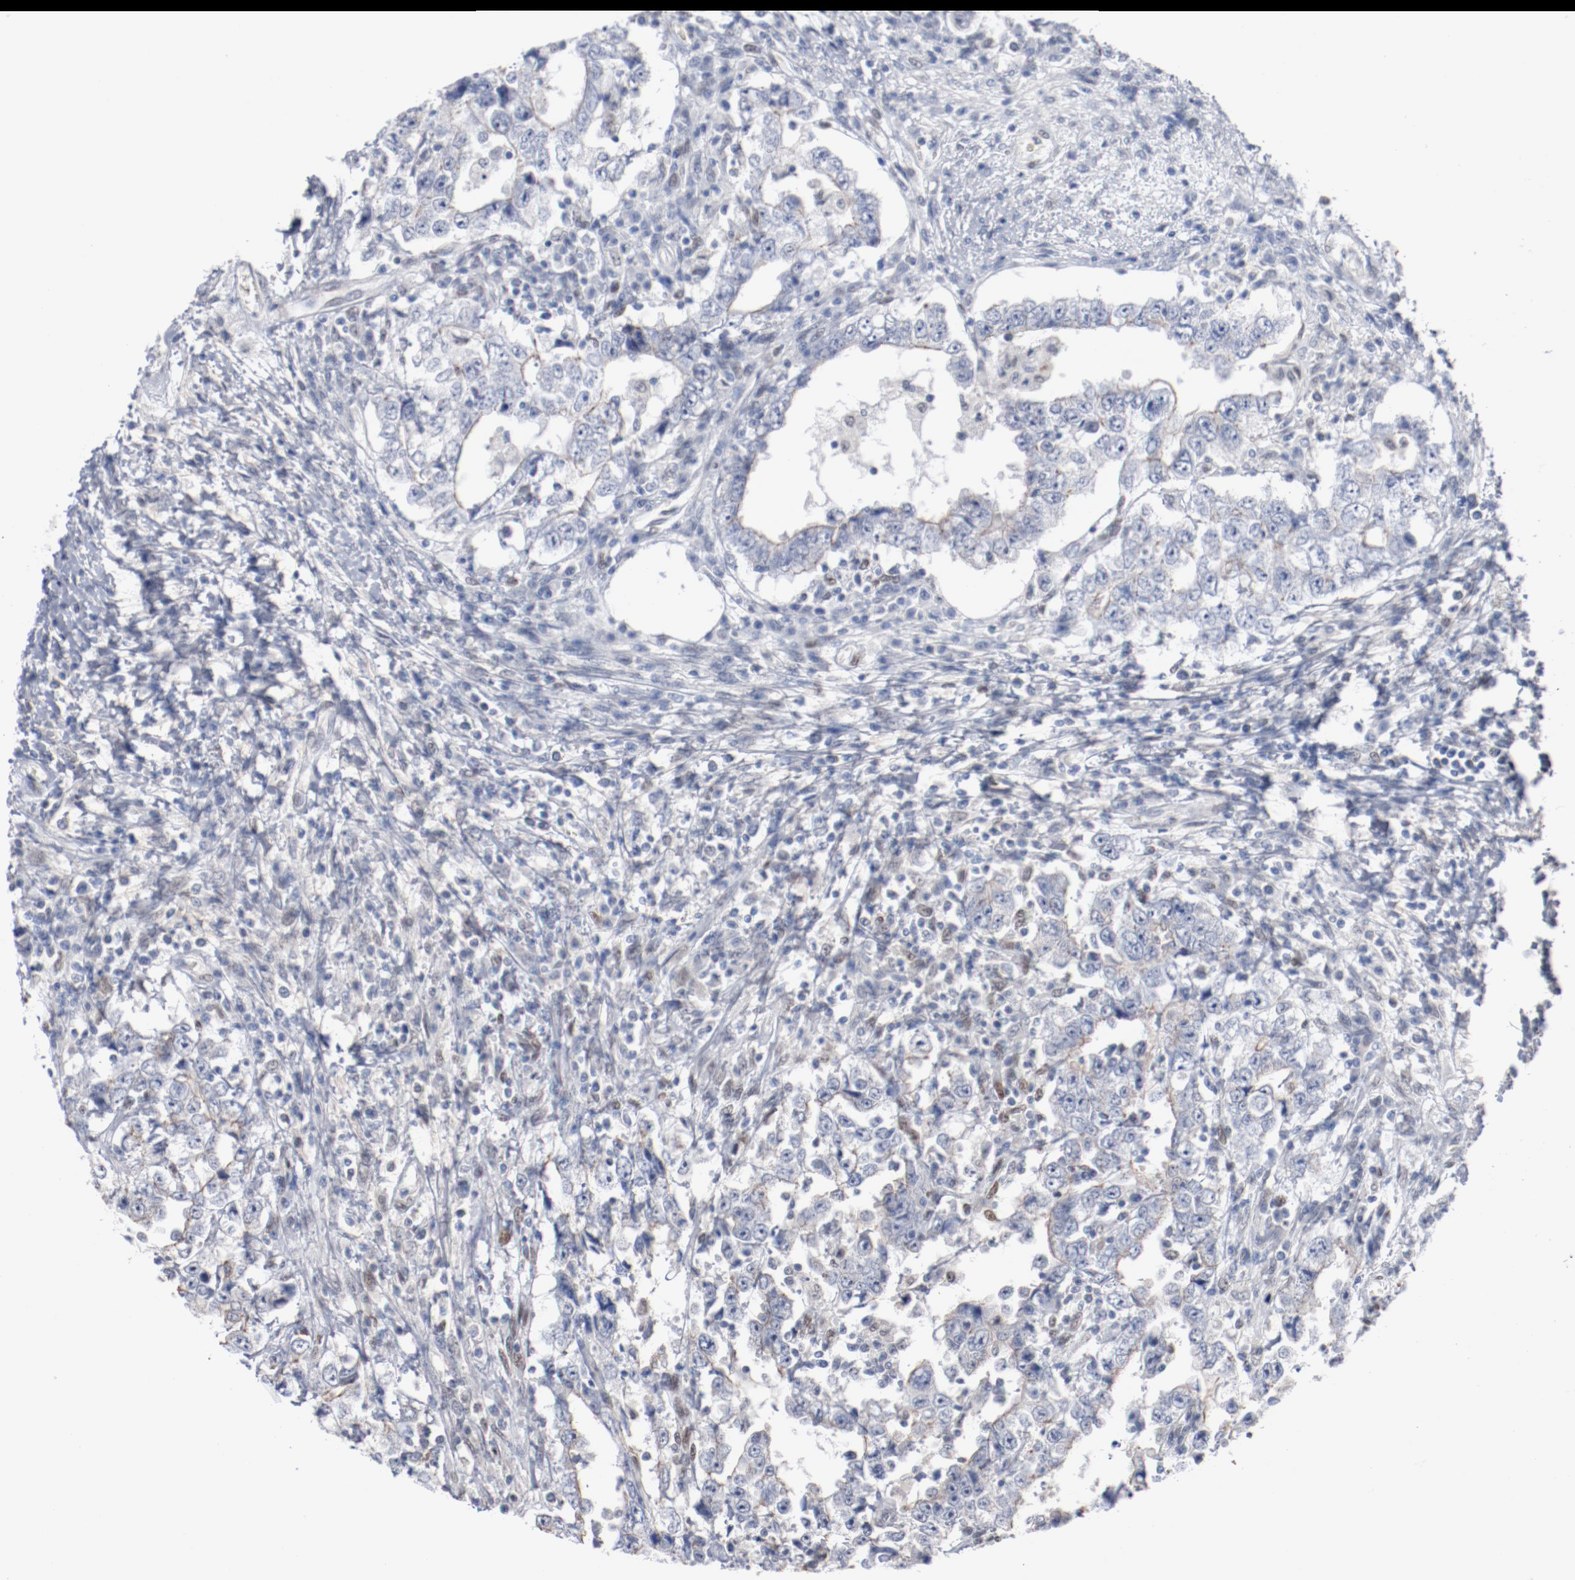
{"staining": {"intensity": "negative", "quantity": "none", "location": "none"}, "tissue": "testis cancer", "cell_type": "Tumor cells", "image_type": "cancer", "snomed": [{"axis": "morphology", "description": "Carcinoma, Embryonal, NOS"}, {"axis": "topography", "description": "Testis"}], "caption": "The photomicrograph shows no significant expression in tumor cells of embryonal carcinoma (testis).", "gene": "ZEB2", "patient": {"sex": "male", "age": 26}}